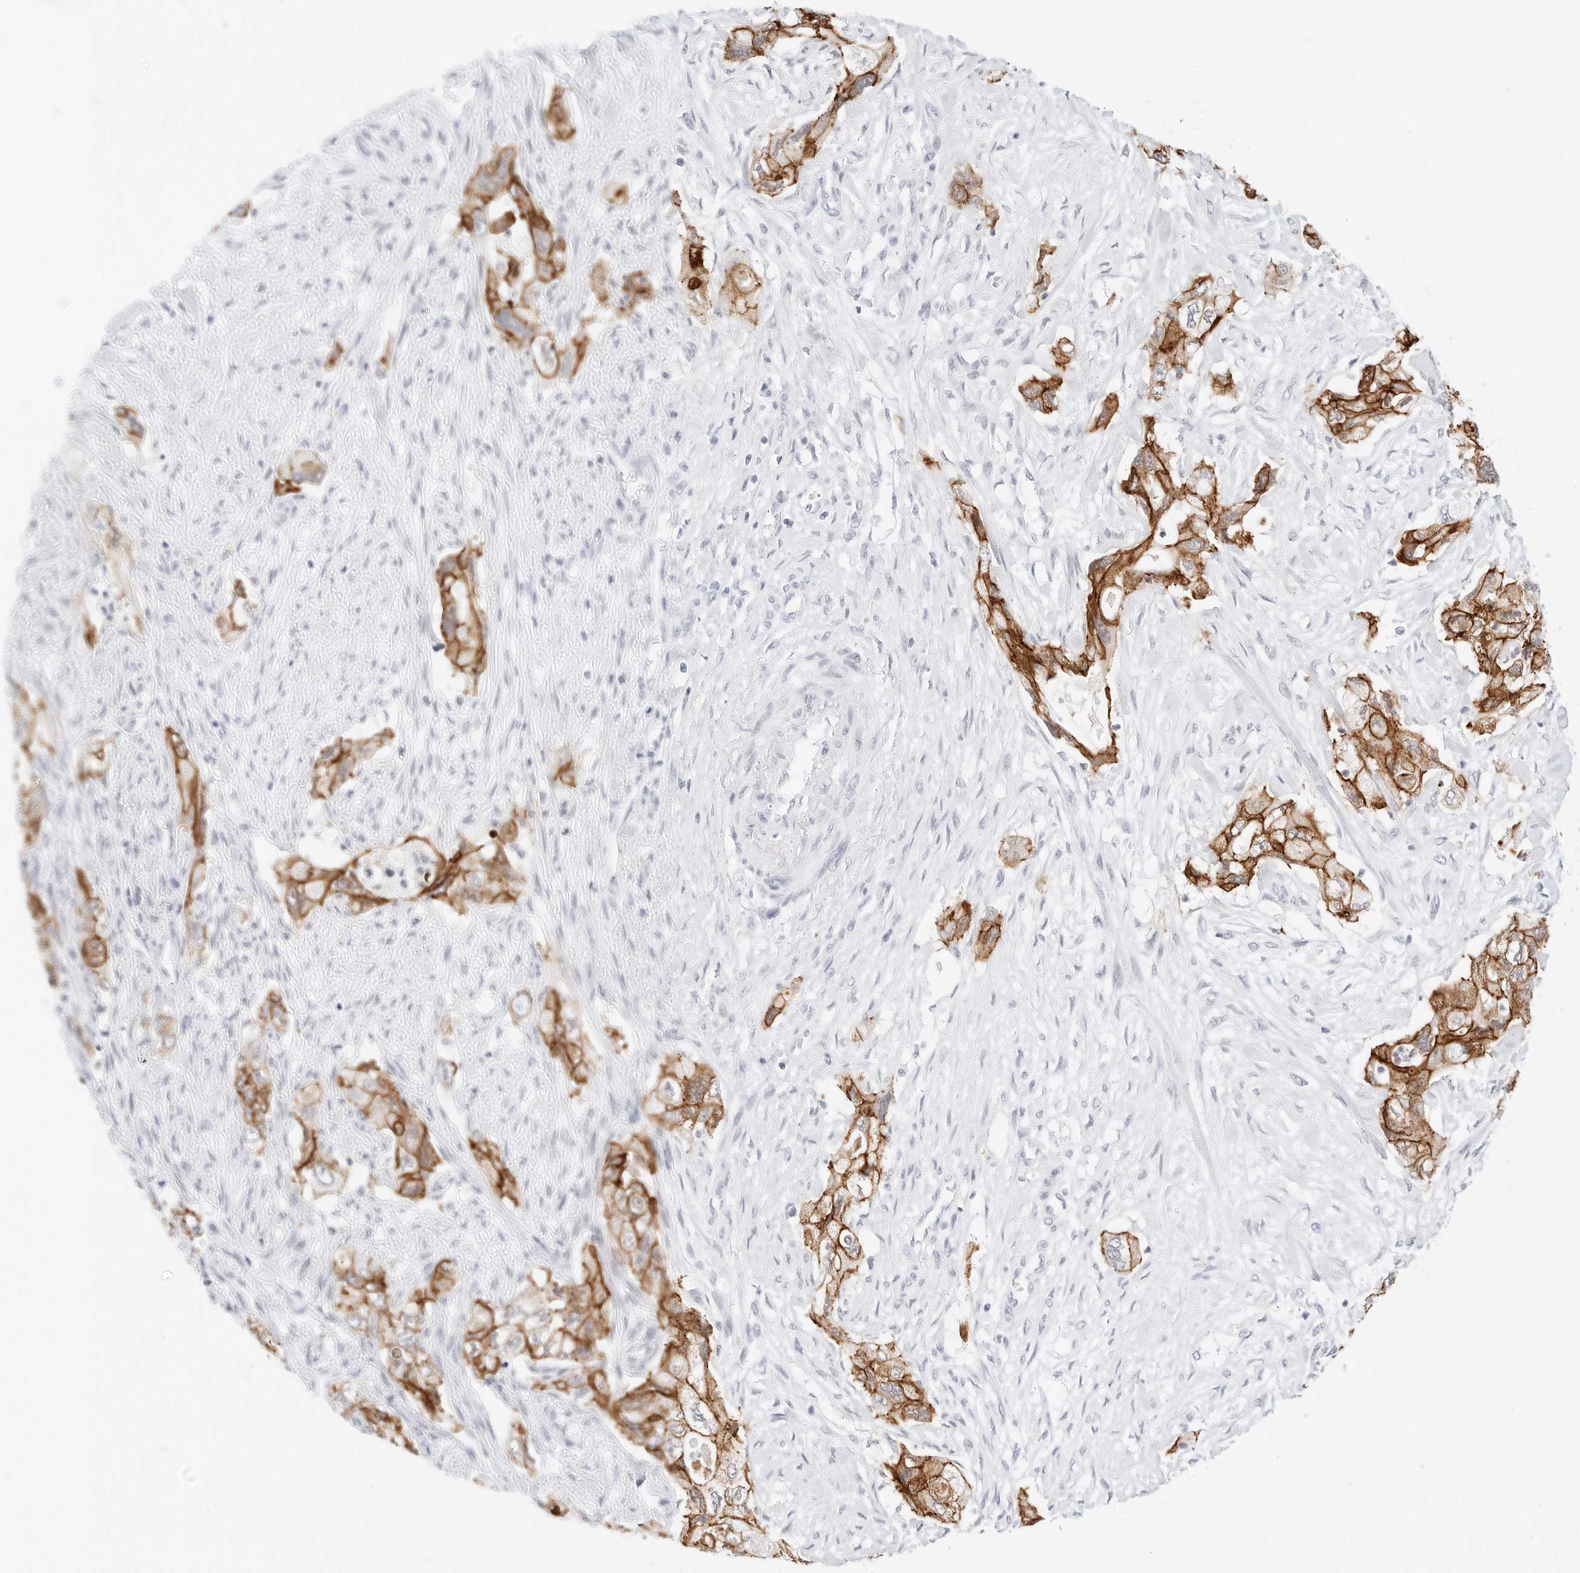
{"staining": {"intensity": "strong", "quantity": ">75%", "location": "cytoplasmic/membranous"}, "tissue": "pancreatic cancer", "cell_type": "Tumor cells", "image_type": "cancer", "snomed": [{"axis": "morphology", "description": "Adenocarcinoma, NOS"}, {"axis": "topography", "description": "Pancreas"}], "caption": "DAB (3,3'-diaminobenzidine) immunohistochemical staining of pancreatic cancer (adenocarcinoma) demonstrates strong cytoplasmic/membranous protein positivity in approximately >75% of tumor cells.", "gene": "CDH1", "patient": {"sex": "female", "age": 73}}